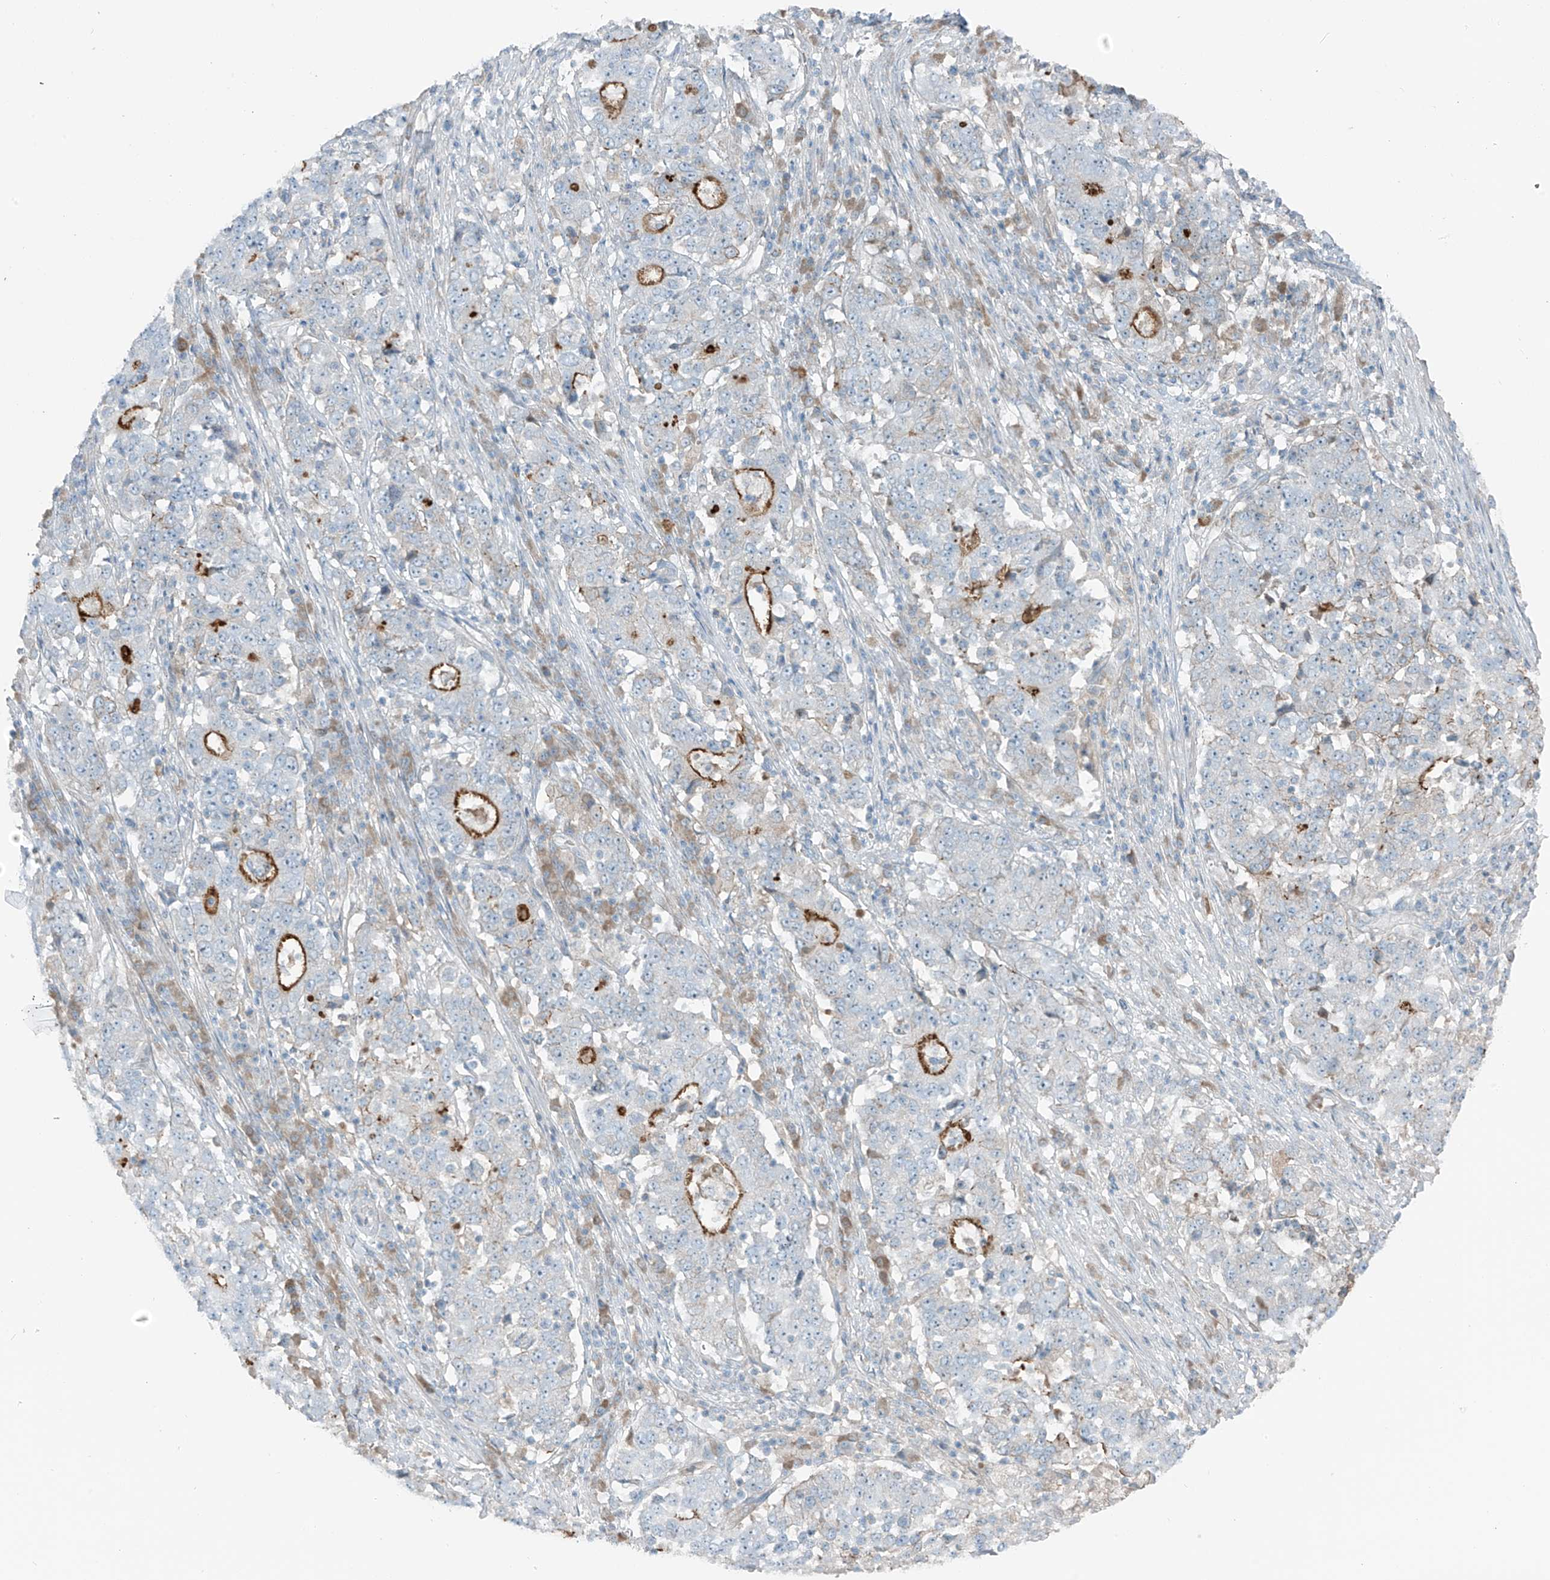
{"staining": {"intensity": "strong", "quantity": "<25%", "location": "cytoplasmic/membranous"}, "tissue": "stomach cancer", "cell_type": "Tumor cells", "image_type": "cancer", "snomed": [{"axis": "morphology", "description": "Adenocarcinoma, NOS"}, {"axis": "topography", "description": "Stomach"}], "caption": "Stomach cancer (adenocarcinoma) tissue exhibits strong cytoplasmic/membranous expression in about <25% of tumor cells, visualized by immunohistochemistry.", "gene": "FAM131C", "patient": {"sex": "male", "age": 59}}